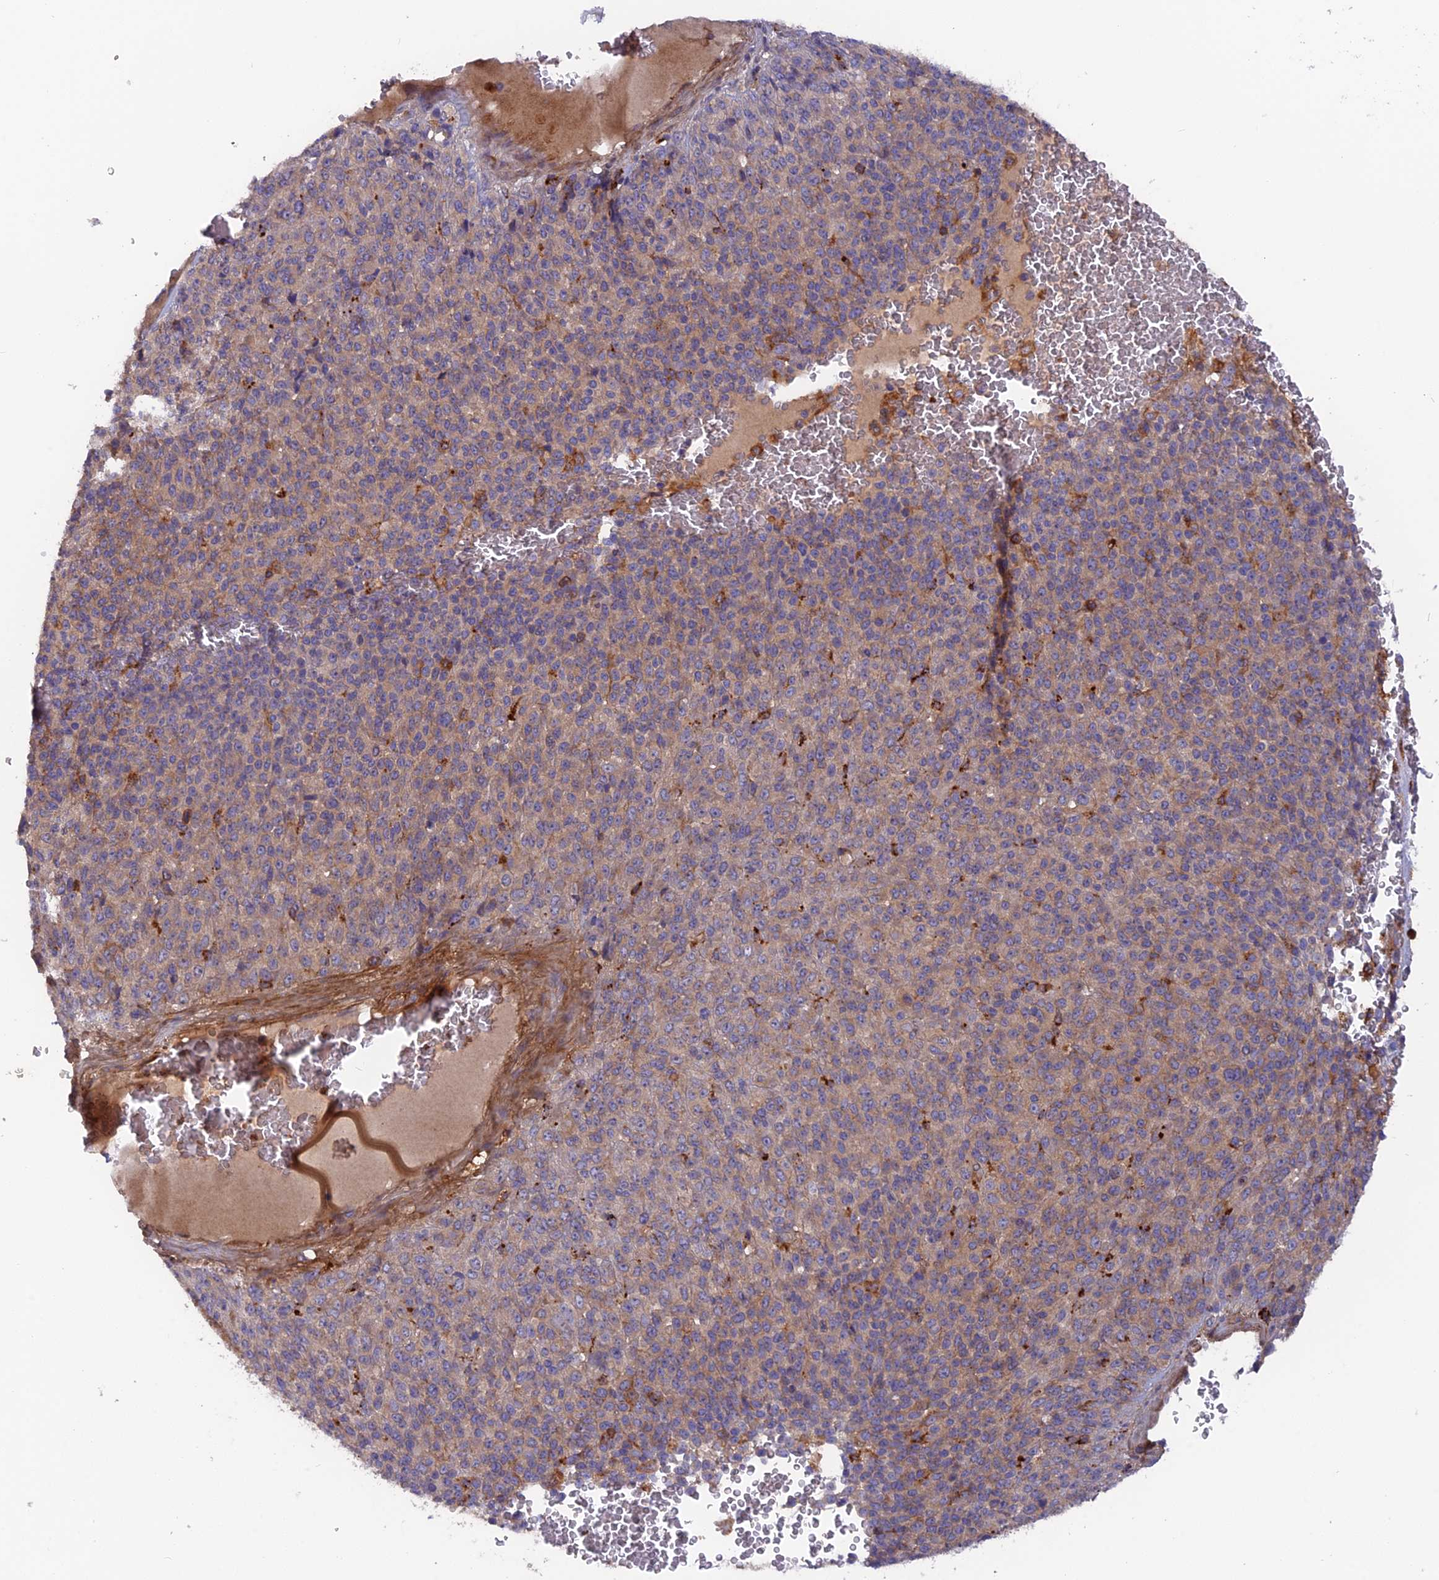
{"staining": {"intensity": "weak", "quantity": "25%-75%", "location": "cytoplasmic/membranous"}, "tissue": "melanoma", "cell_type": "Tumor cells", "image_type": "cancer", "snomed": [{"axis": "morphology", "description": "Malignant melanoma, Metastatic site"}, {"axis": "topography", "description": "Brain"}], "caption": "Tumor cells reveal low levels of weak cytoplasmic/membranous staining in about 25%-75% of cells in melanoma.", "gene": "CPNE7", "patient": {"sex": "female", "age": 56}}